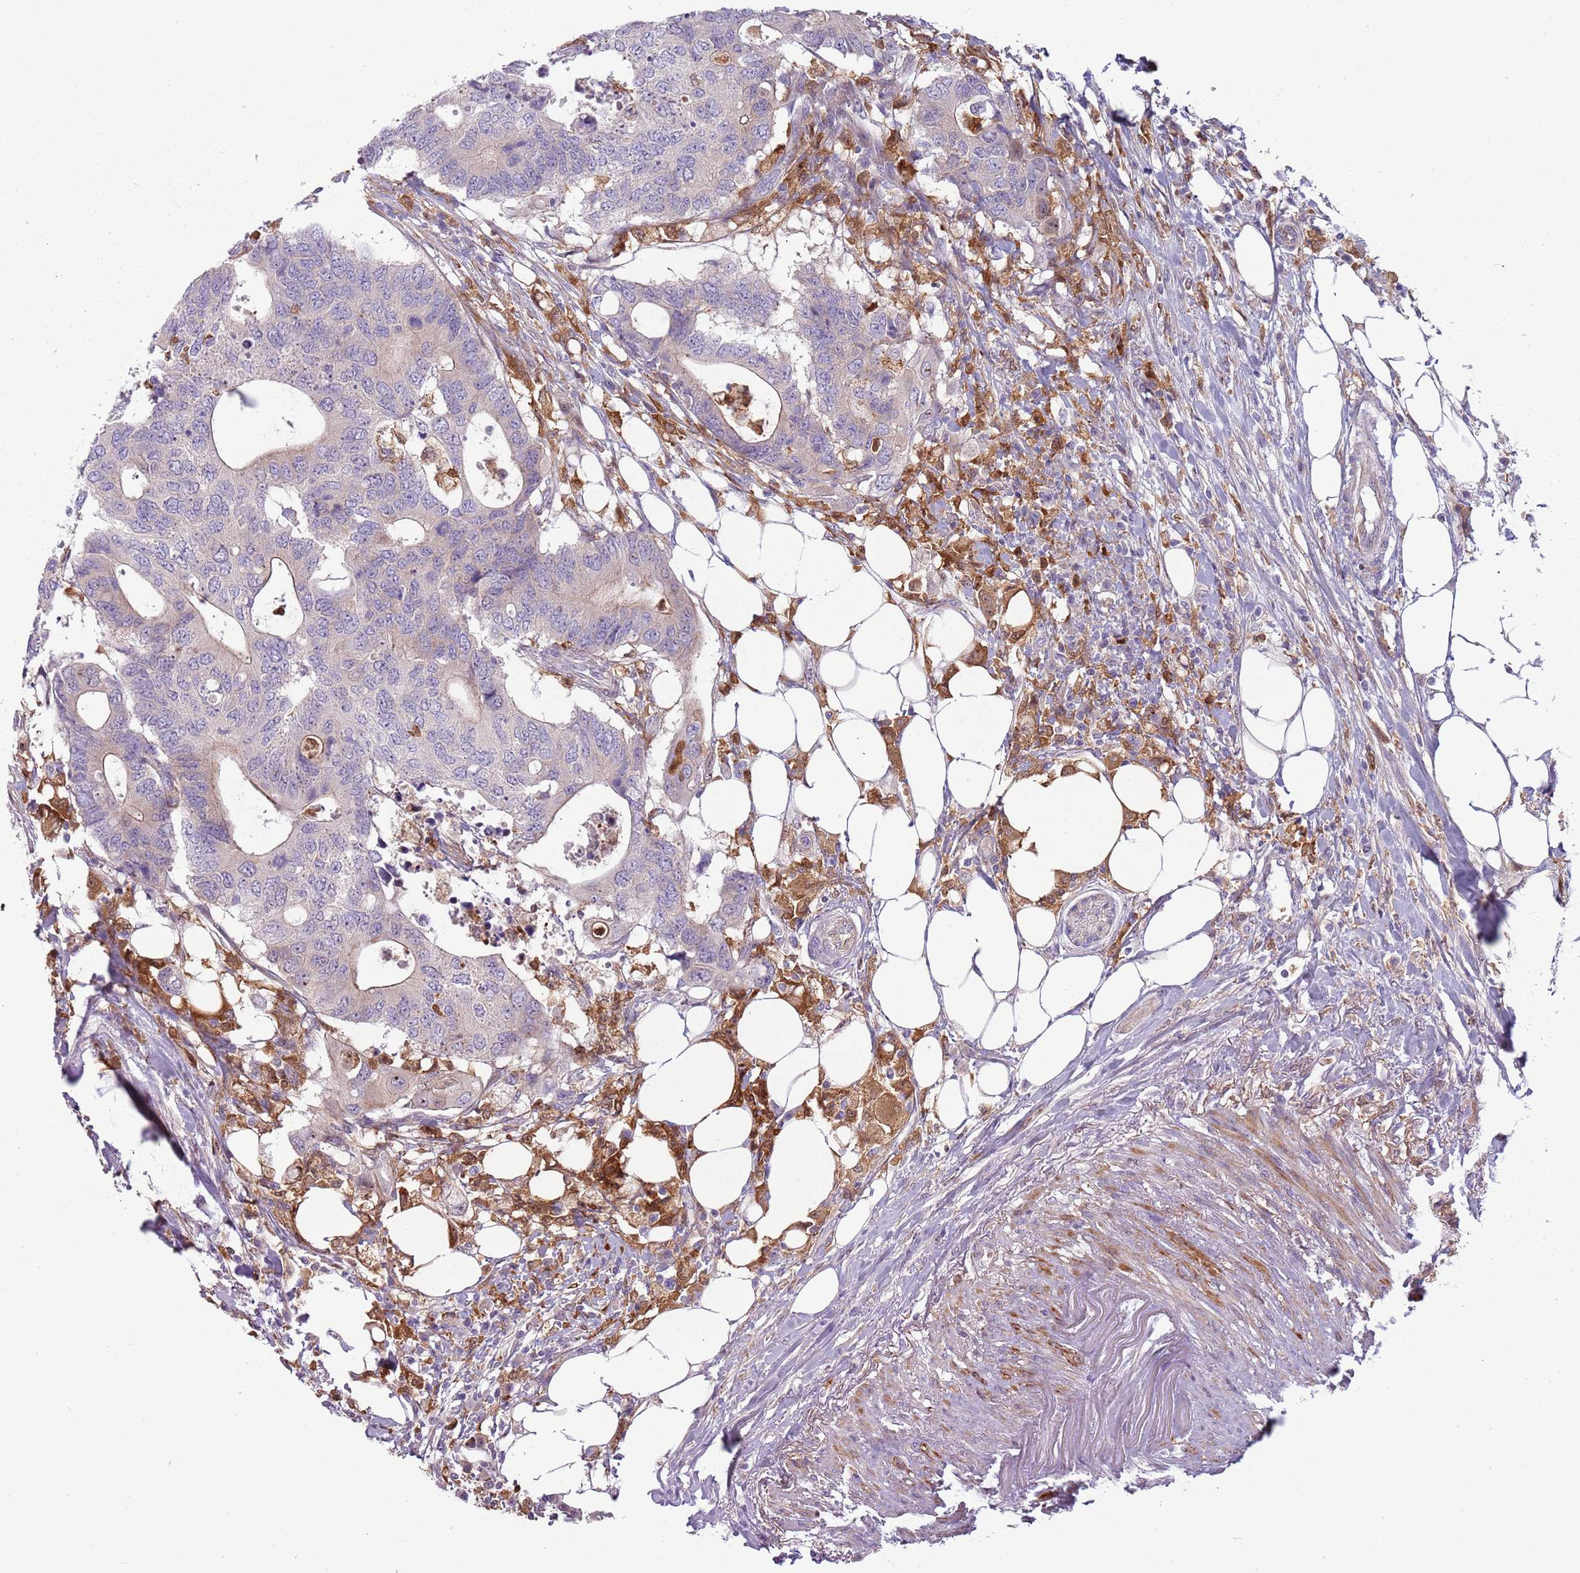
{"staining": {"intensity": "negative", "quantity": "none", "location": "none"}, "tissue": "colorectal cancer", "cell_type": "Tumor cells", "image_type": "cancer", "snomed": [{"axis": "morphology", "description": "Adenocarcinoma, NOS"}, {"axis": "topography", "description": "Colon"}], "caption": "This histopathology image is of colorectal cancer (adenocarcinoma) stained with immunohistochemistry to label a protein in brown with the nuclei are counter-stained blue. There is no expression in tumor cells.", "gene": "NADK", "patient": {"sex": "male", "age": 71}}